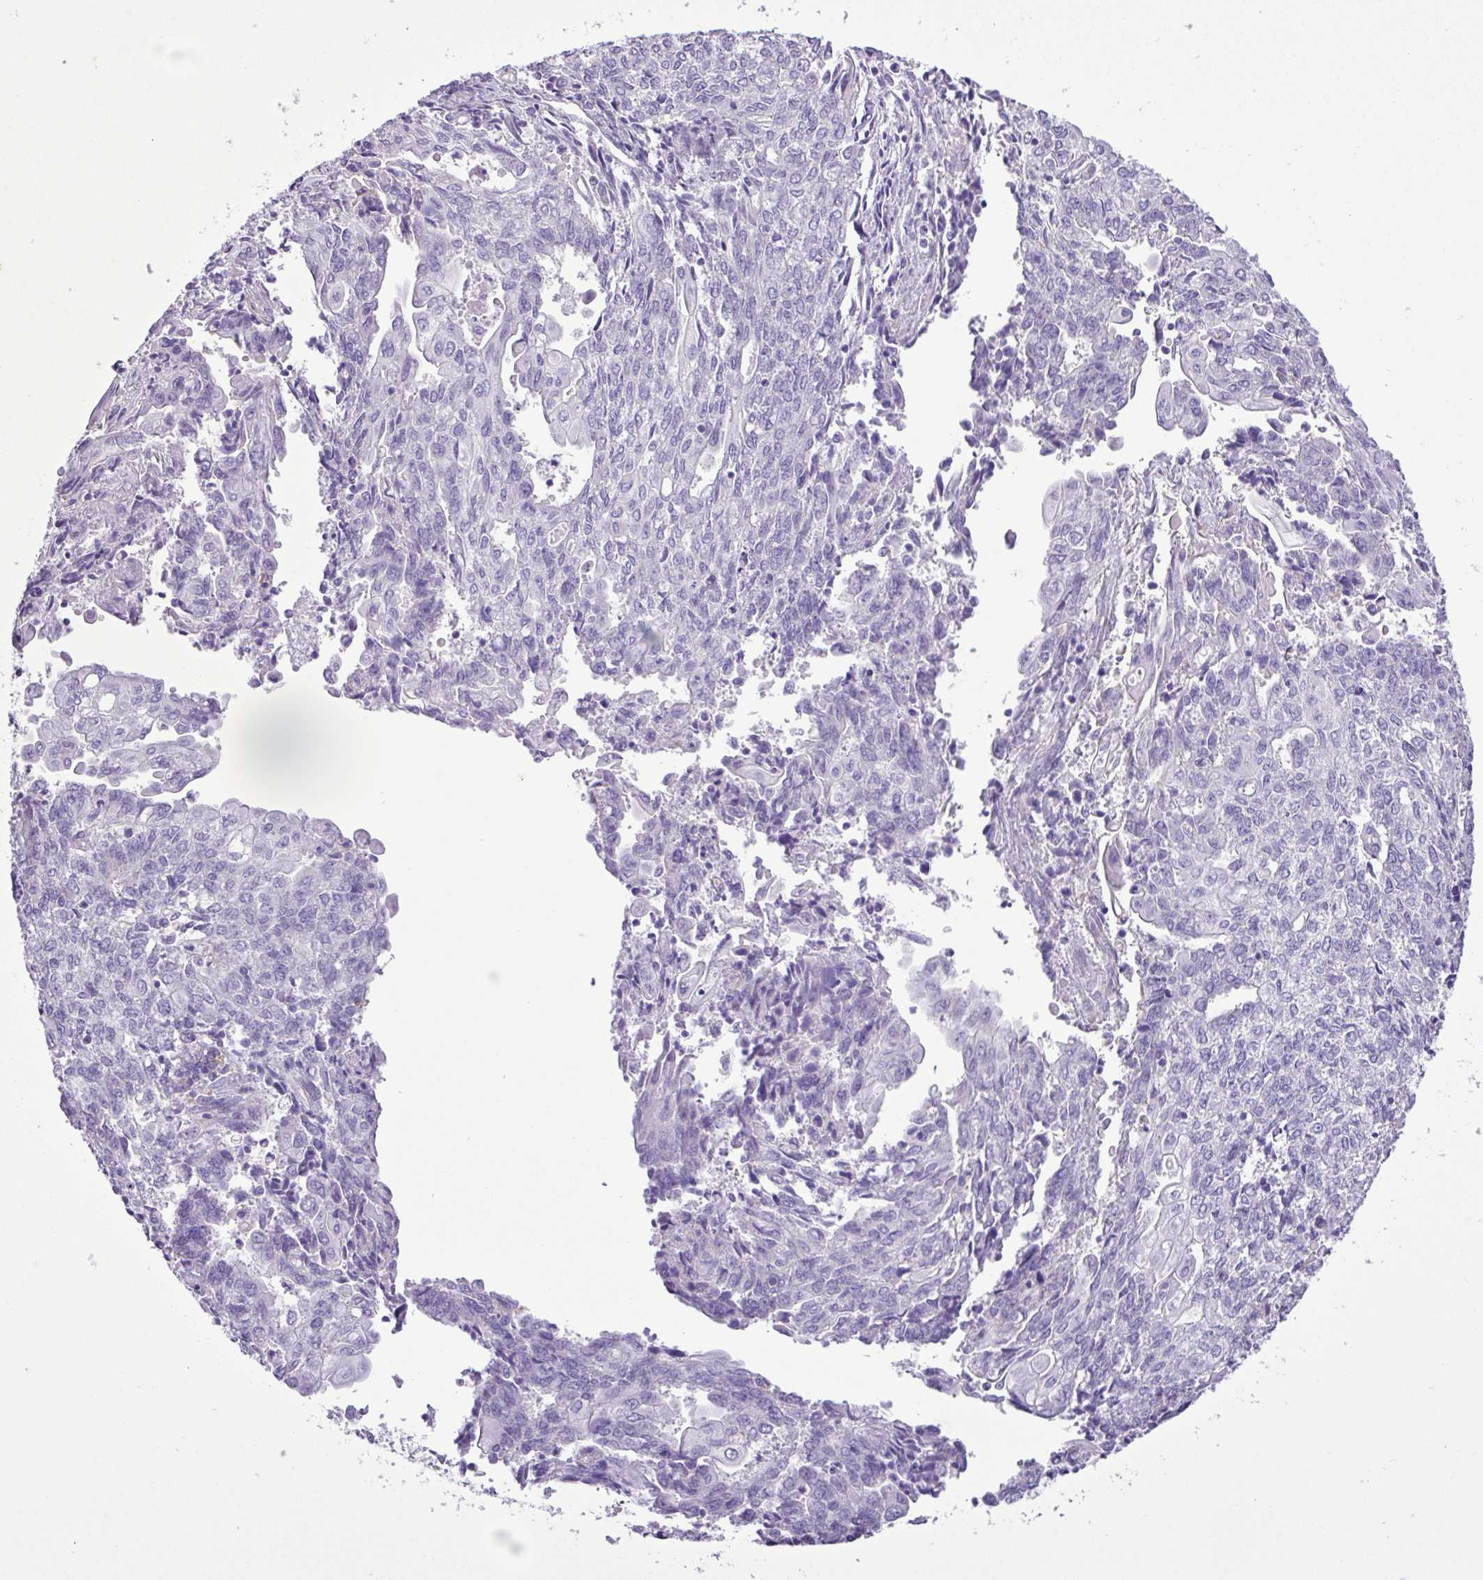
{"staining": {"intensity": "negative", "quantity": "none", "location": "none"}, "tissue": "endometrial cancer", "cell_type": "Tumor cells", "image_type": "cancer", "snomed": [{"axis": "morphology", "description": "Adenocarcinoma, NOS"}, {"axis": "topography", "description": "Endometrium"}], "caption": "Tumor cells show no significant positivity in adenocarcinoma (endometrial).", "gene": "ZNF334", "patient": {"sex": "female", "age": 54}}